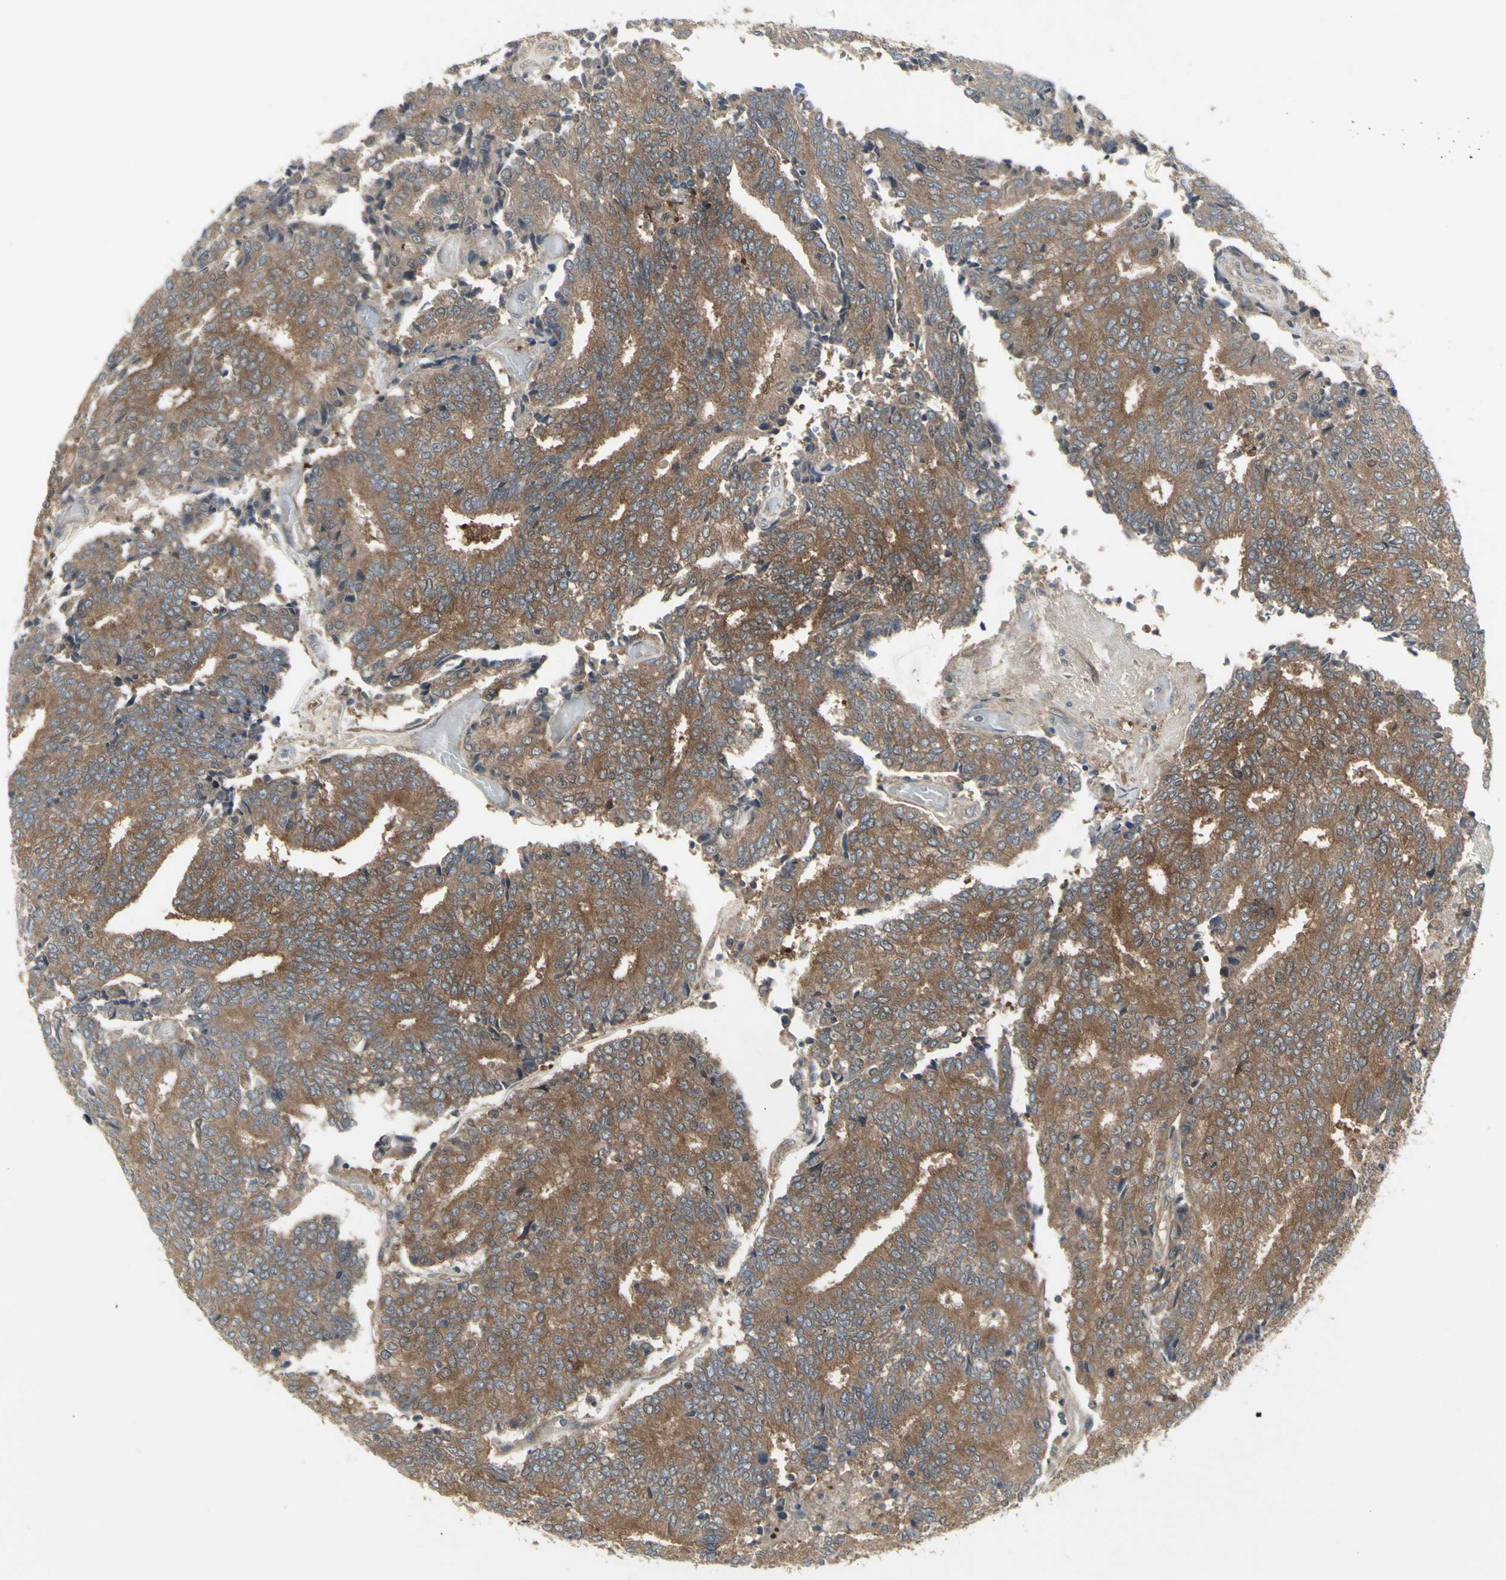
{"staining": {"intensity": "moderate", "quantity": ">75%", "location": "cytoplasmic/membranous"}, "tissue": "prostate cancer", "cell_type": "Tumor cells", "image_type": "cancer", "snomed": [{"axis": "morphology", "description": "Normal tissue, NOS"}, {"axis": "morphology", "description": "Adenocarcinoma, High grade"}, {"axis": "topography", "description": "Prostate"}, {"axis": "topography", "description": "Seminal veicle"}], "caption": "A photomicrograph showing moderate cytoplasmic/membranous positivity in approximately >75% of tumor cells in prostate cancer, as visualized by brown immunohistochemical staining.", "gene": "CHURC1-FNTB", "patient": {"sex": "male", "age": 55}}